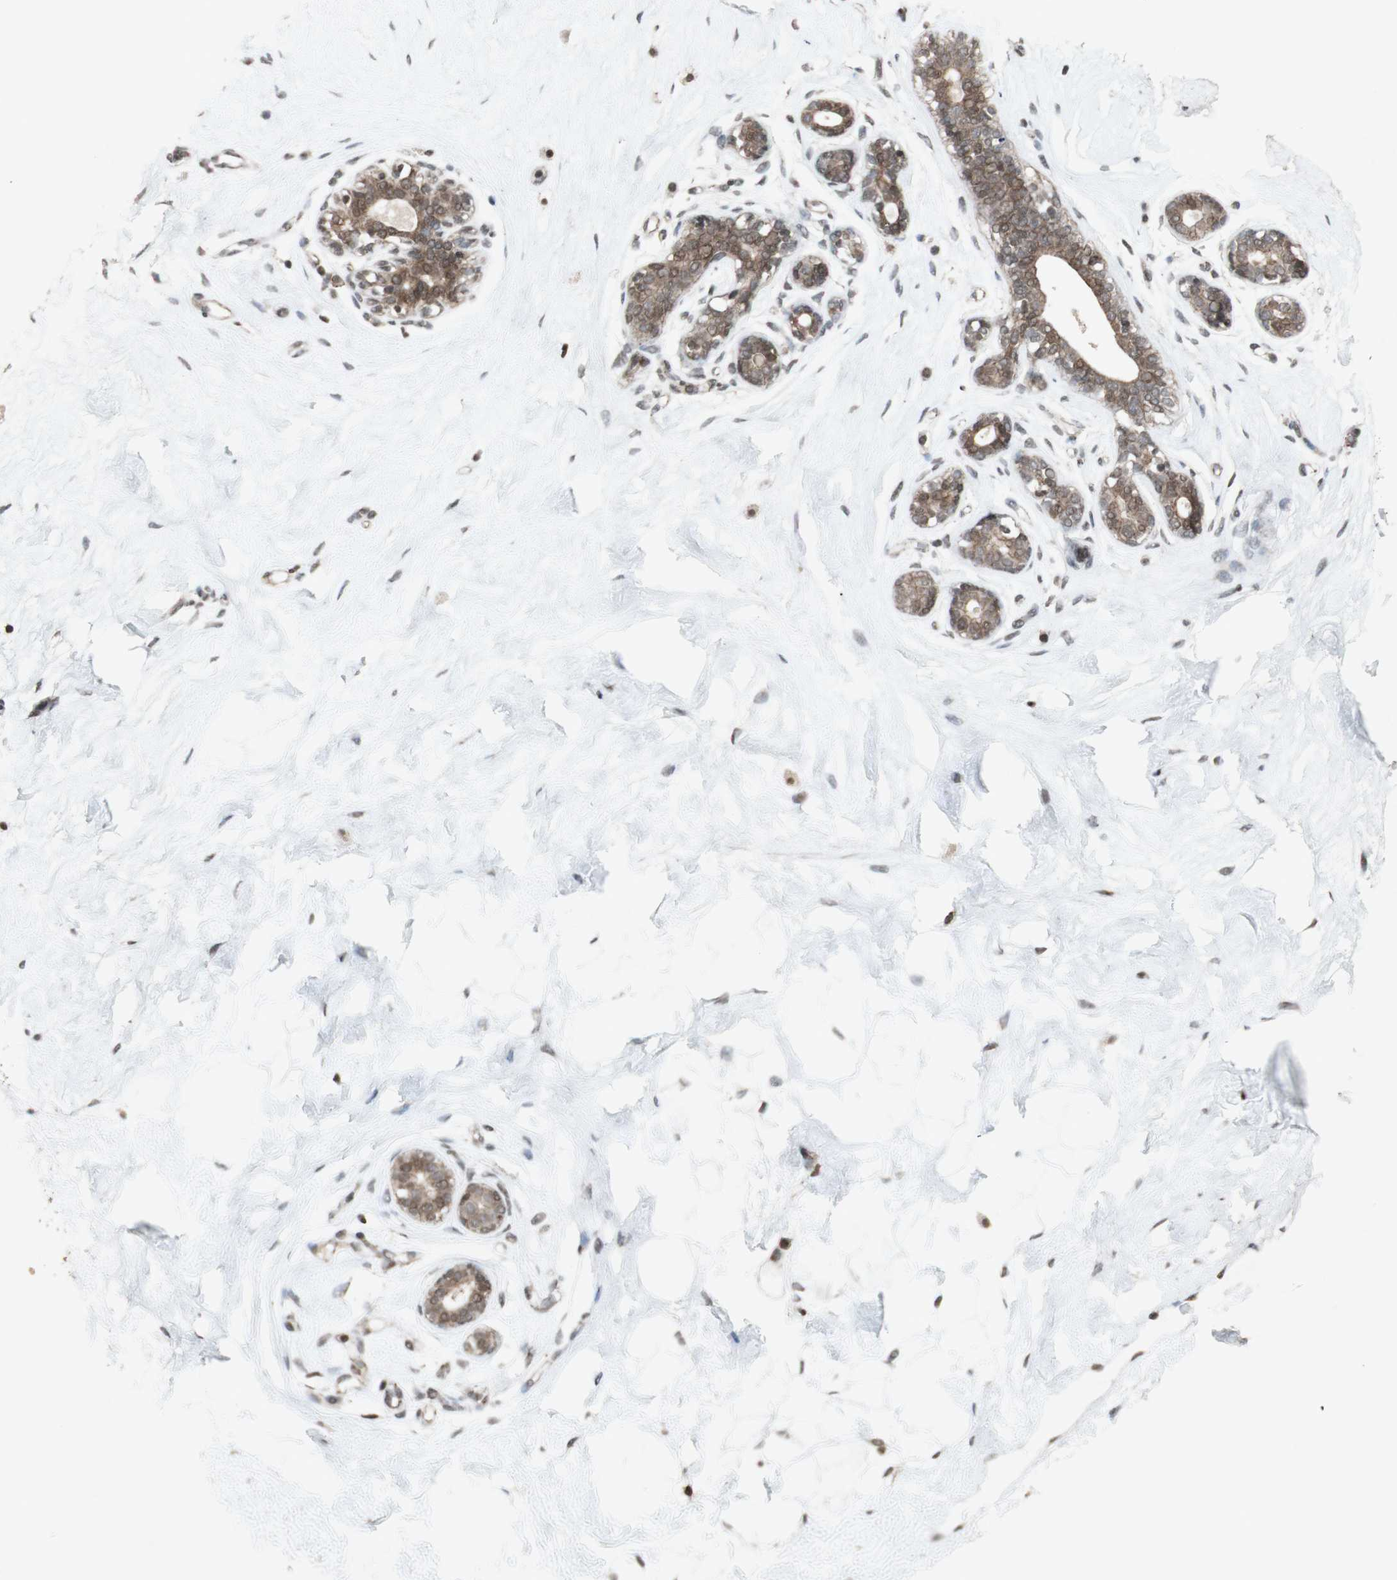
{"staining": {"intensity": "weak", "quantity": ">75%", "location": "nuclear"}, "tissue": "breast", "cell_type": "Adipocytes", "image_type": "normal", "snomed": [{"axis": "morphology", "description": "Normal tissue, NOS"}, {"axis": "topography", "description": "Breast"}], "caption": "High-power microscopy captured an immunohistochemistry photomicrograph of unremarkable breast, revealing weak nuclear staining in approximately >75% of adipocytes. (DAB (3,3'-diaminobenzidine) IHC with brightfield microscopy, high magnification).", "gene": "PLXNA1", "patient": {"sex": "female", "age": 23}}